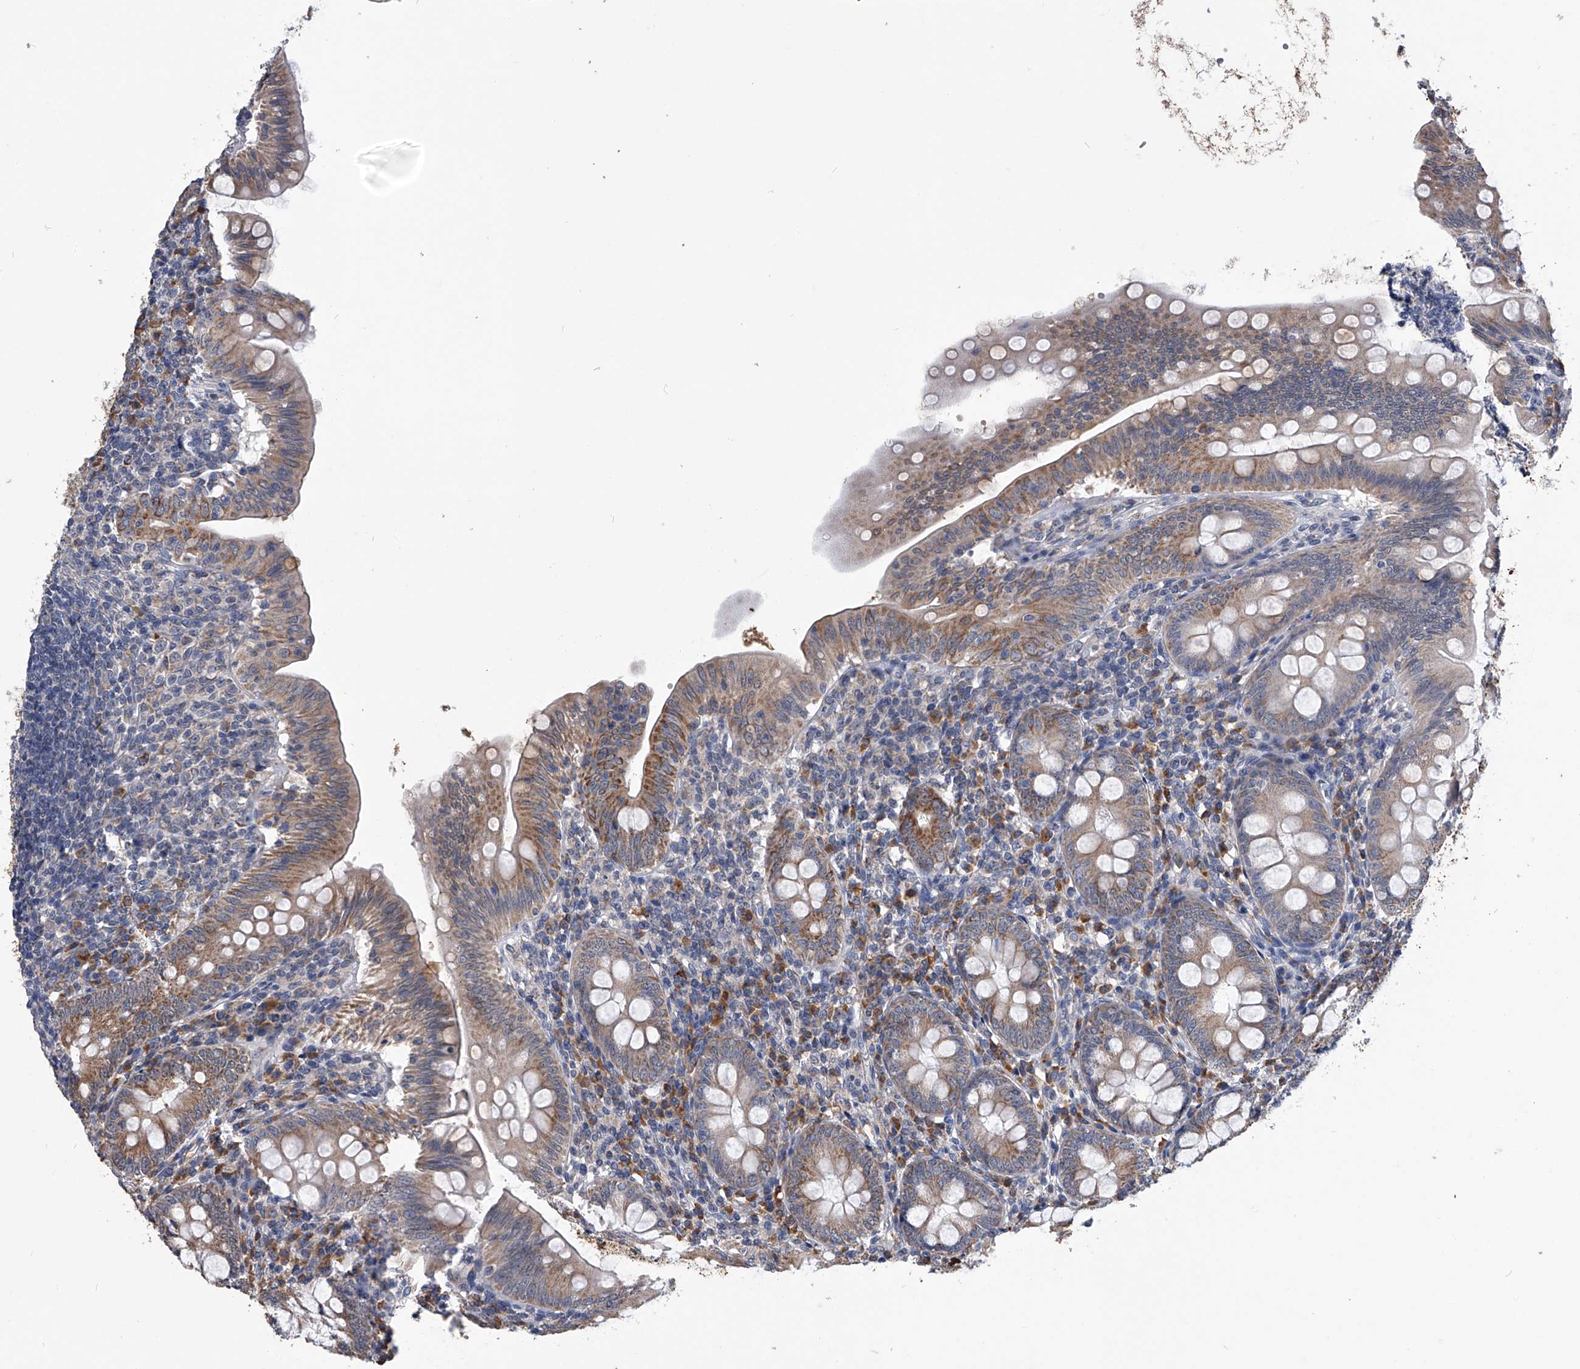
{"staining": {"intensity": "moderate", "quantity": ">75%", "location": "cytoplasmic/membranous"}, "tissue": "appendix", "cell_type": "Glandular cells", "image_type": "normal", "snomed": [{"axis": "morphology", "description": "Normal tissue, NOS"}, {"axis": "topography", "description": "Appendix"}], "caption": "A micrograph of human appendix stained for a protein demonstrates moderate cytoplasmic/membranous brown staining in glandular cells. Nuclei are stained in blue.", "gene": "OAT", "patient": {"sex": "male", "age": 14}}